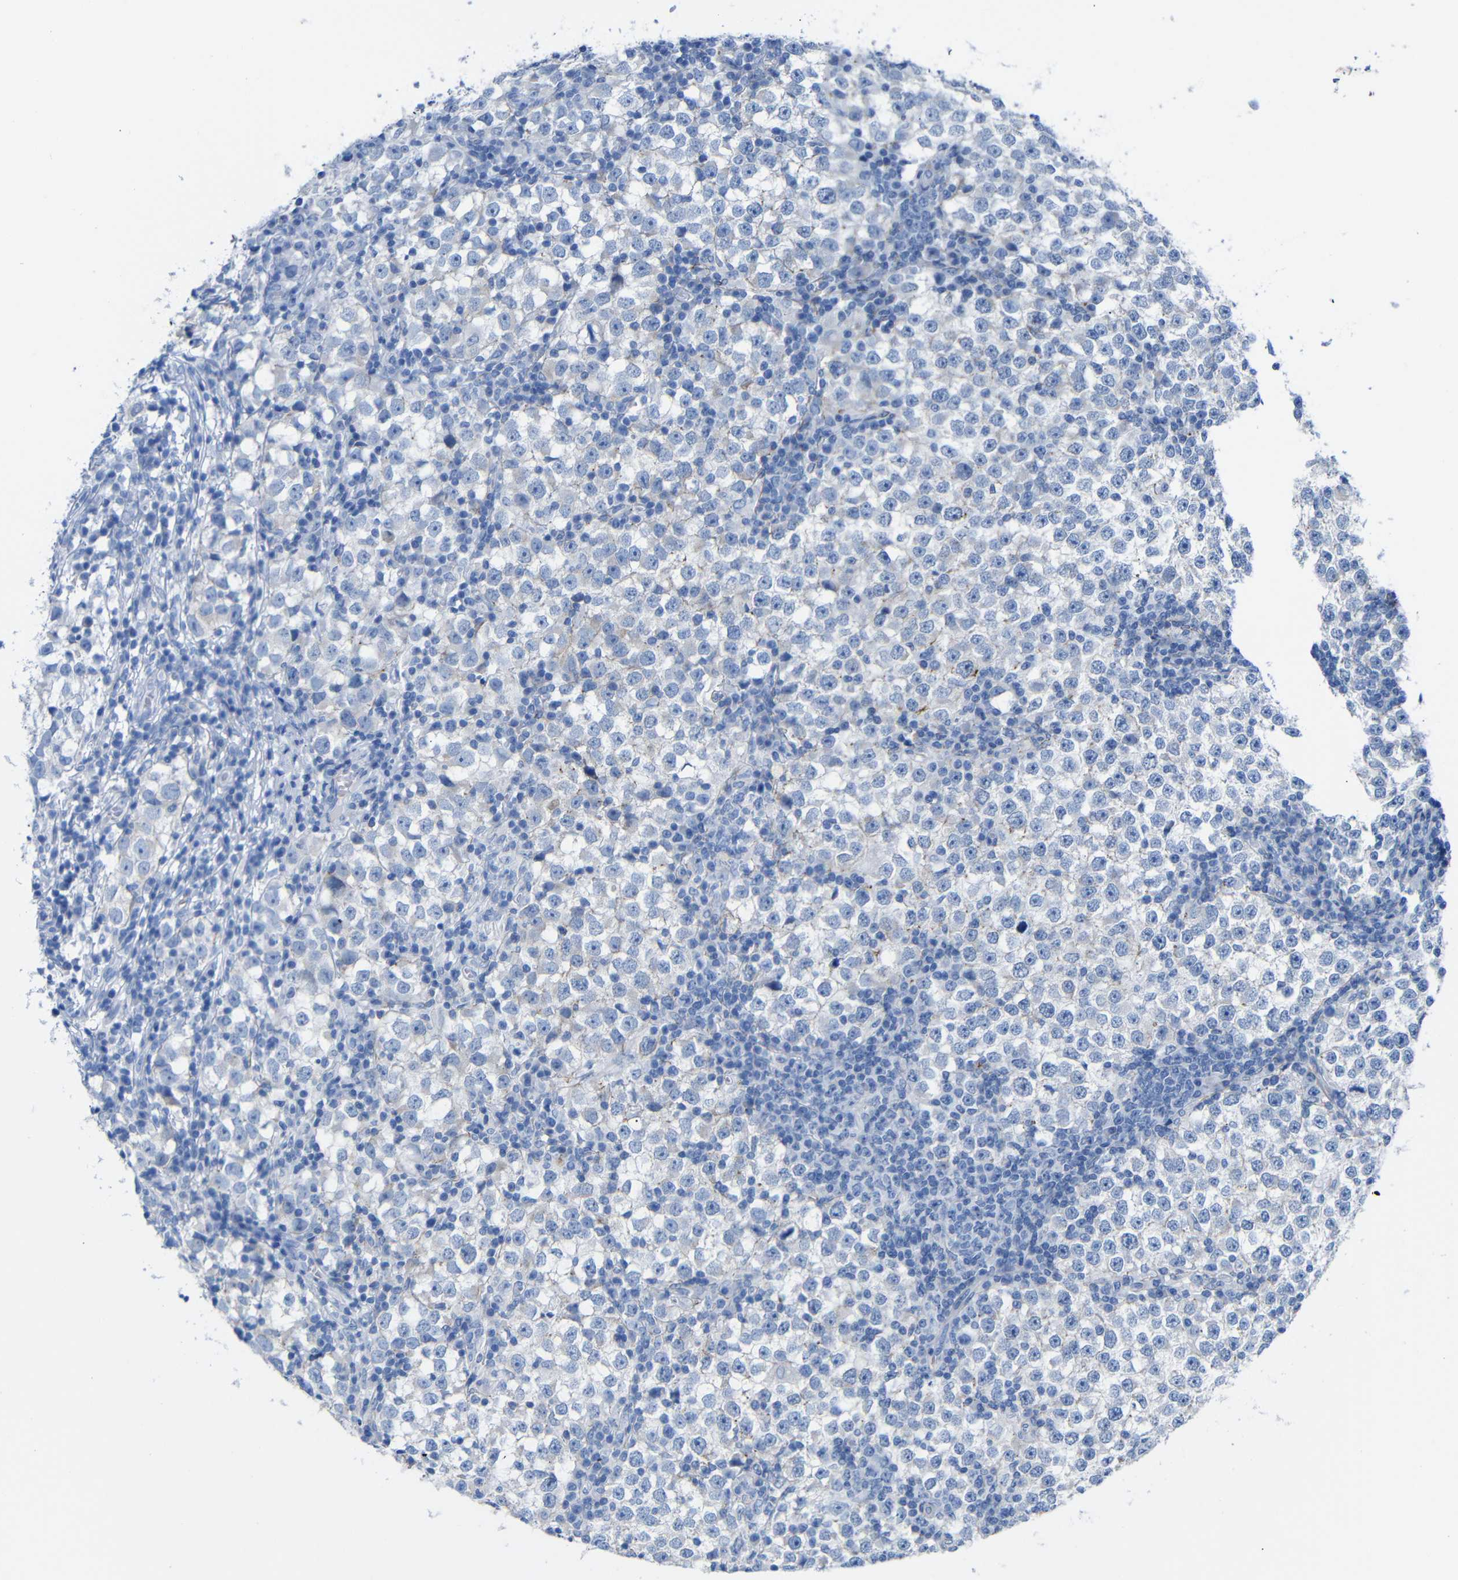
{"staining": {"intensity": "negative", "quantity": "none", "location": "none"}, "tissue": "testis cancer", "cell_type": "Tumor cells", "image_type": "cancer", "snomed": [{"axis": "morphology", "description": "Seminoma, NOS"}, {"axis": "topography", "description": "Testis"}], "caption": "Testis cancer (seminoma) was stained to show a protein in brown. There is no significant positivity in tumor cells. Nuclei are stained in blue.", "gene": "CGNL1", "patient": {"sex": "male", "age": 65}}